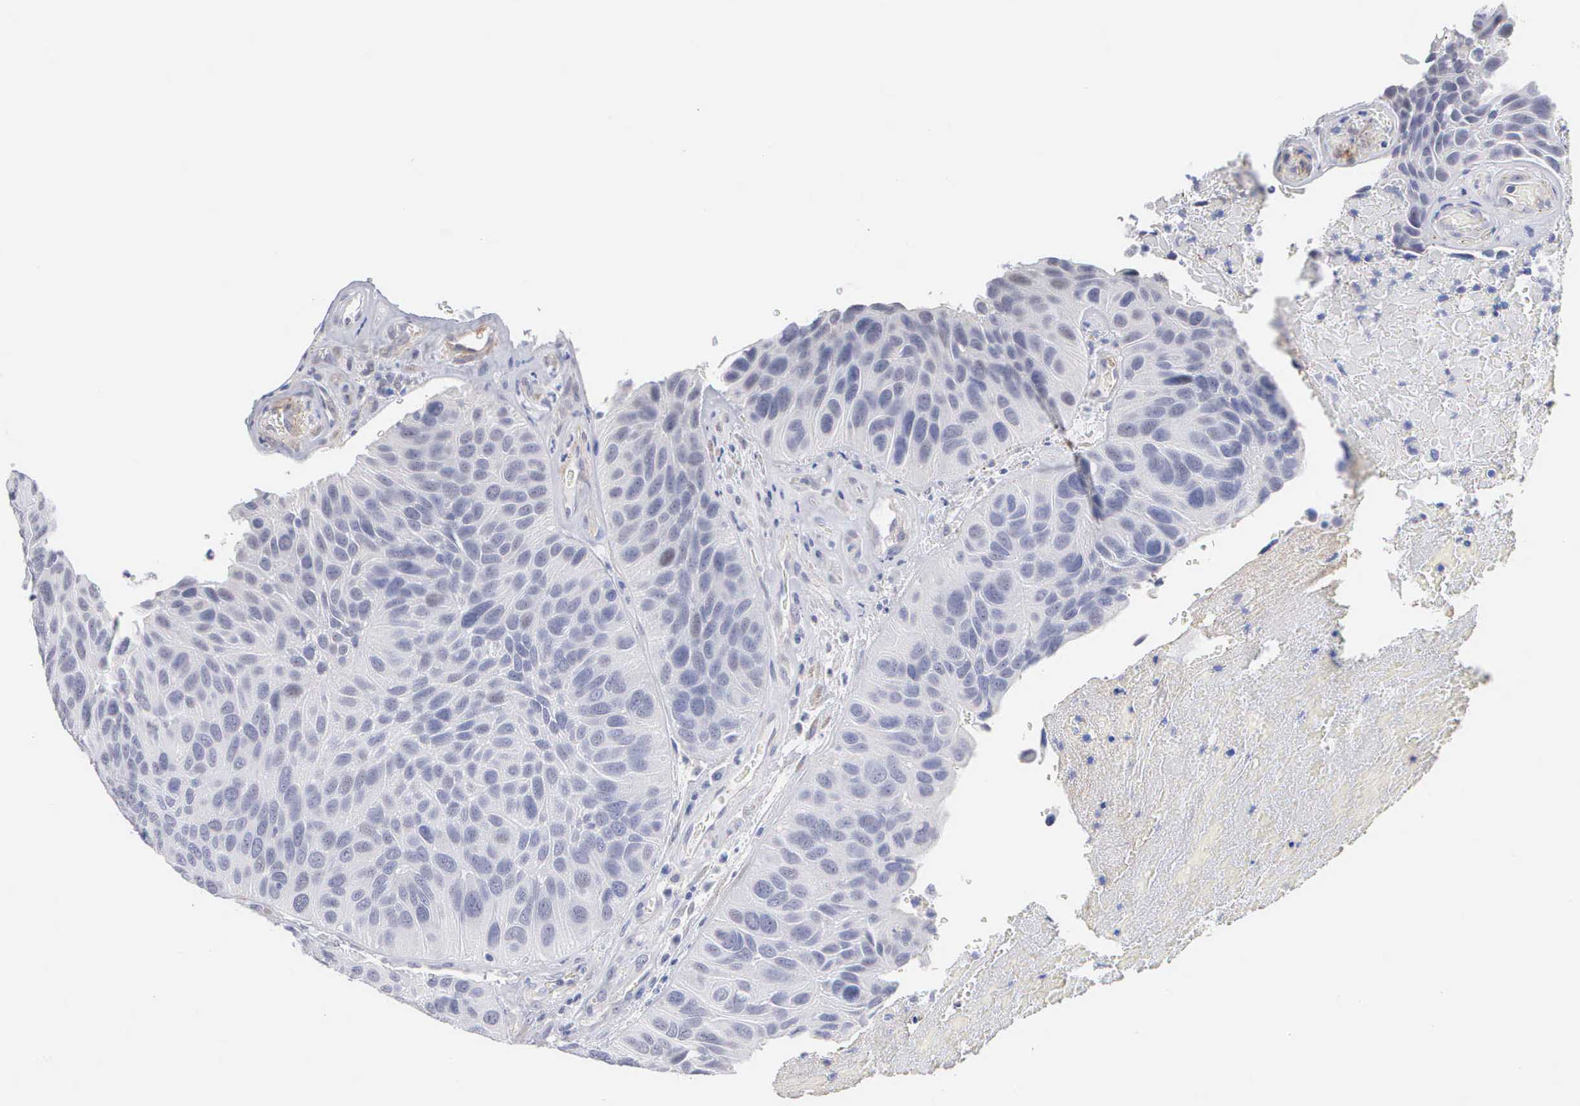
{"staining": {"intensity": "negative", "quantity": "none", "location": "none"}, "tissue": "urothelial cancer", "cell_type": "Tumor cells", "image_type": "cancer", "snomed": [{"axis": "morphology", "description": "Urothelial carcinoma, High grade"}, {"axis": "topography", "description": "Urinary bladder"}], "caption": "Immunohistochemistry (IHC) histopathology image of urothelial cancer stained for a protein (brown), which shows no staining in tumor cells.", "gene": "ELFN2", "patient": {"sex": "male", "age": 66}}